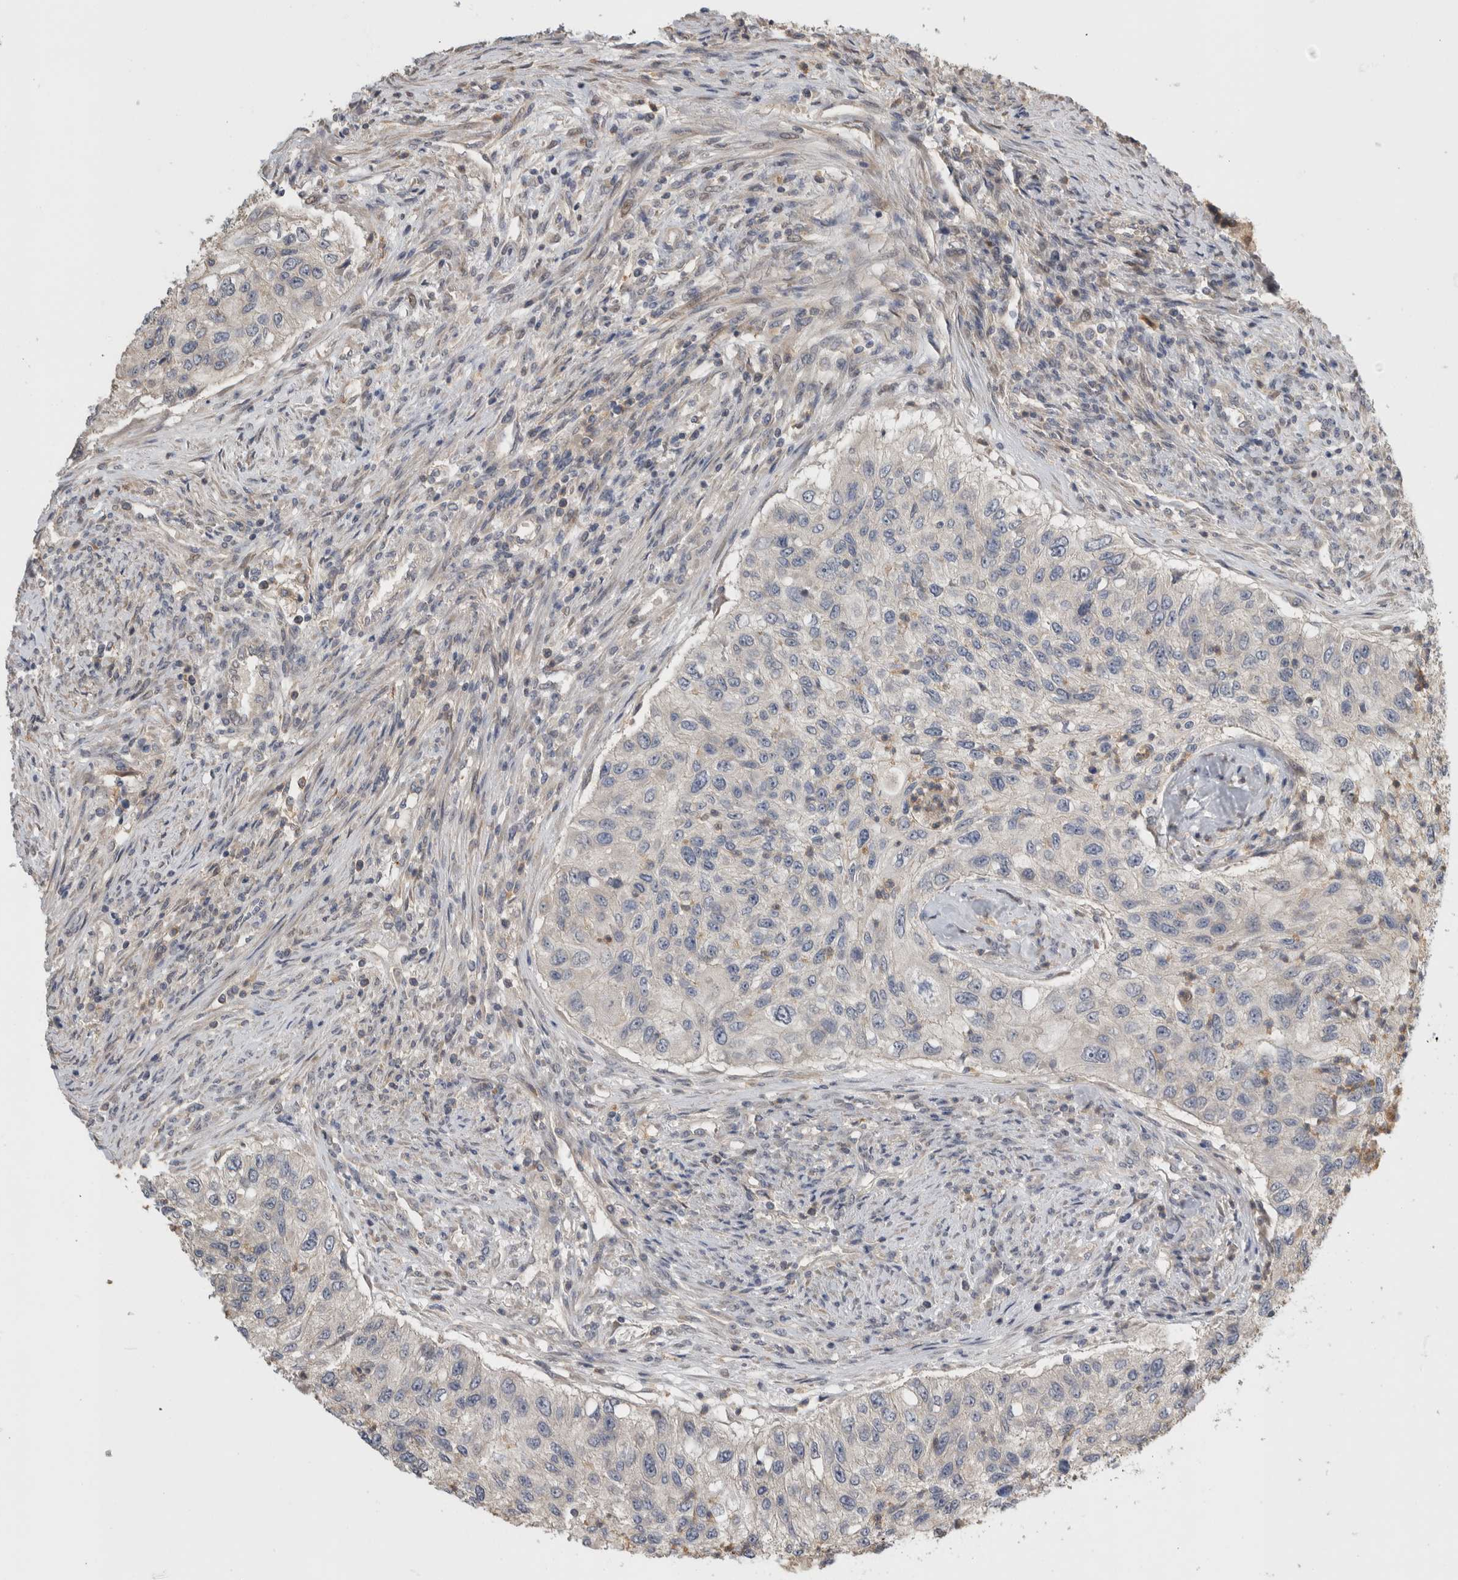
{"staining": {"intensity": "negative", "quantity": "none", "location": "none"}, "tissue": "urothelial cancer", "cell_type": "Tumor cells", "image_type": "cancer", "snomed": [{"axis": "morphology", "description": "Urothelial carcinoma, High grade"}, {"axis": "topography", "description": "Urinary bladder"}], "caption": "The immunohistochemistry micrograph has no significant staining in tumor cells of urothelial carcinoma (high-grade) tissue.", "gene": "PGM1", "patient": {"sex": "female", "age": 60}}